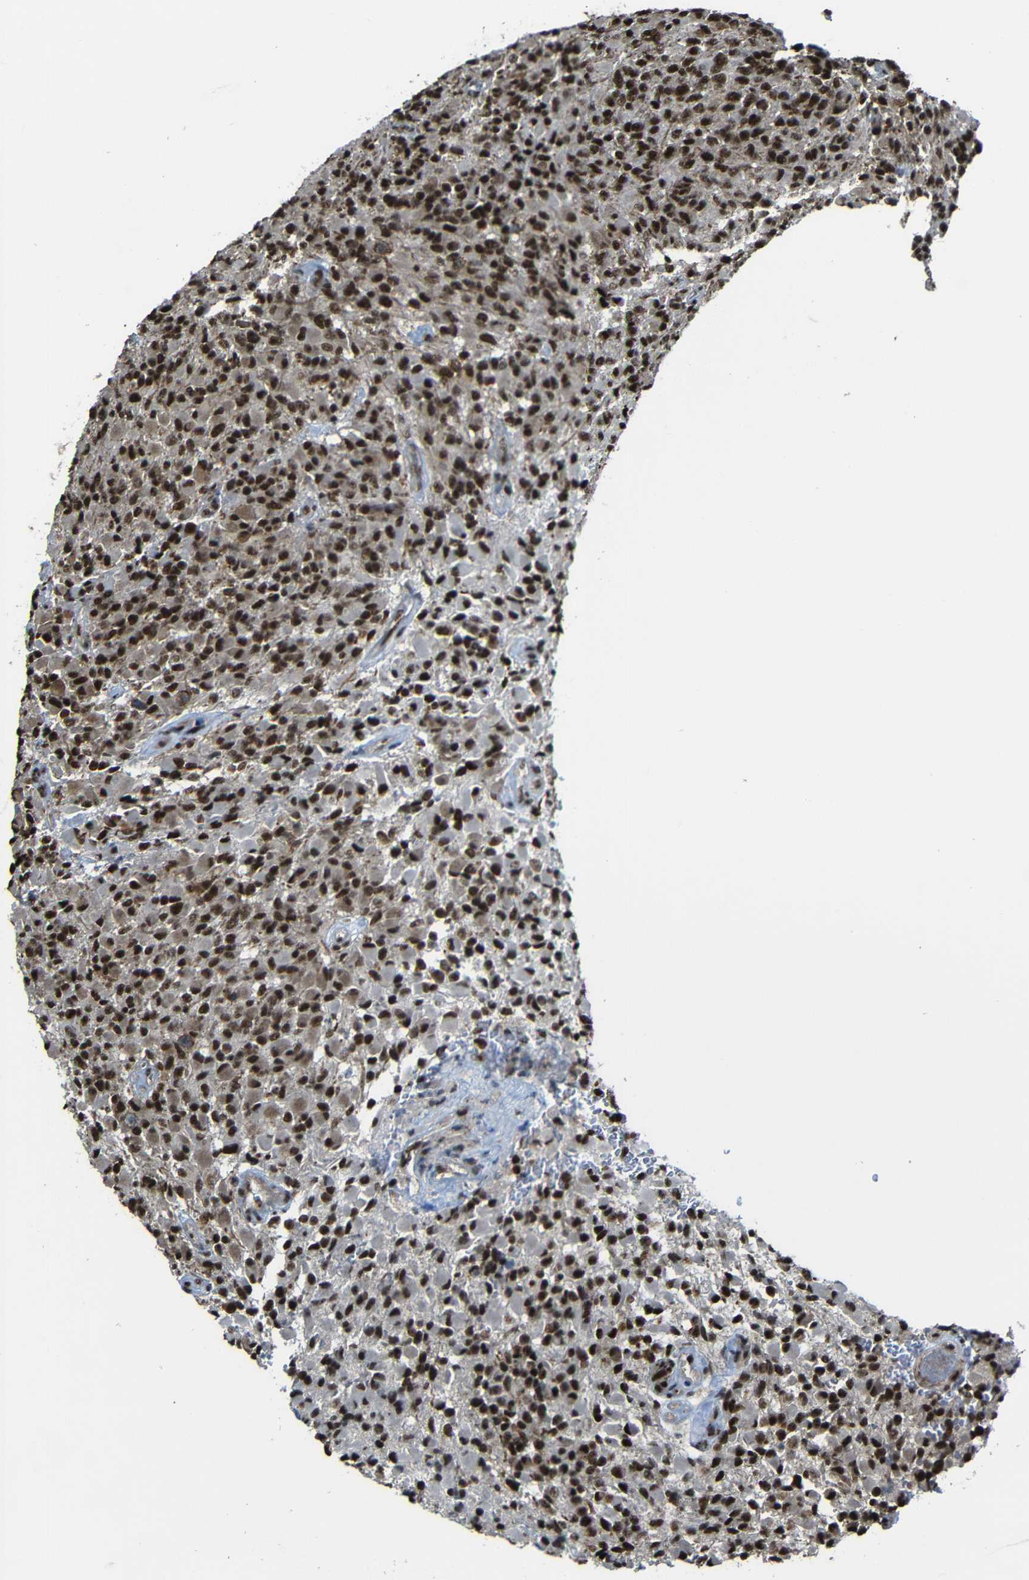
{"staining": {"intensity": "strong", "quantity": "25%-75%", "location": "nuclear"}, "tissue": "glioma", "cell_type": "Tumor cells", "image_type": "cancer", "snomed": [{"axis": "morphology", "description": "Glioma, malignant, High grade"}, {"axis": "topography", "description": "Brain"}], "caption": "Malignant glioma (high-grade) stained with a brown dye shows strong nuclear positive positivity in about 25%-75% of tumor cells.", "gene": "TCF7L2", "patient": {"sex": "male", "age": 71}}